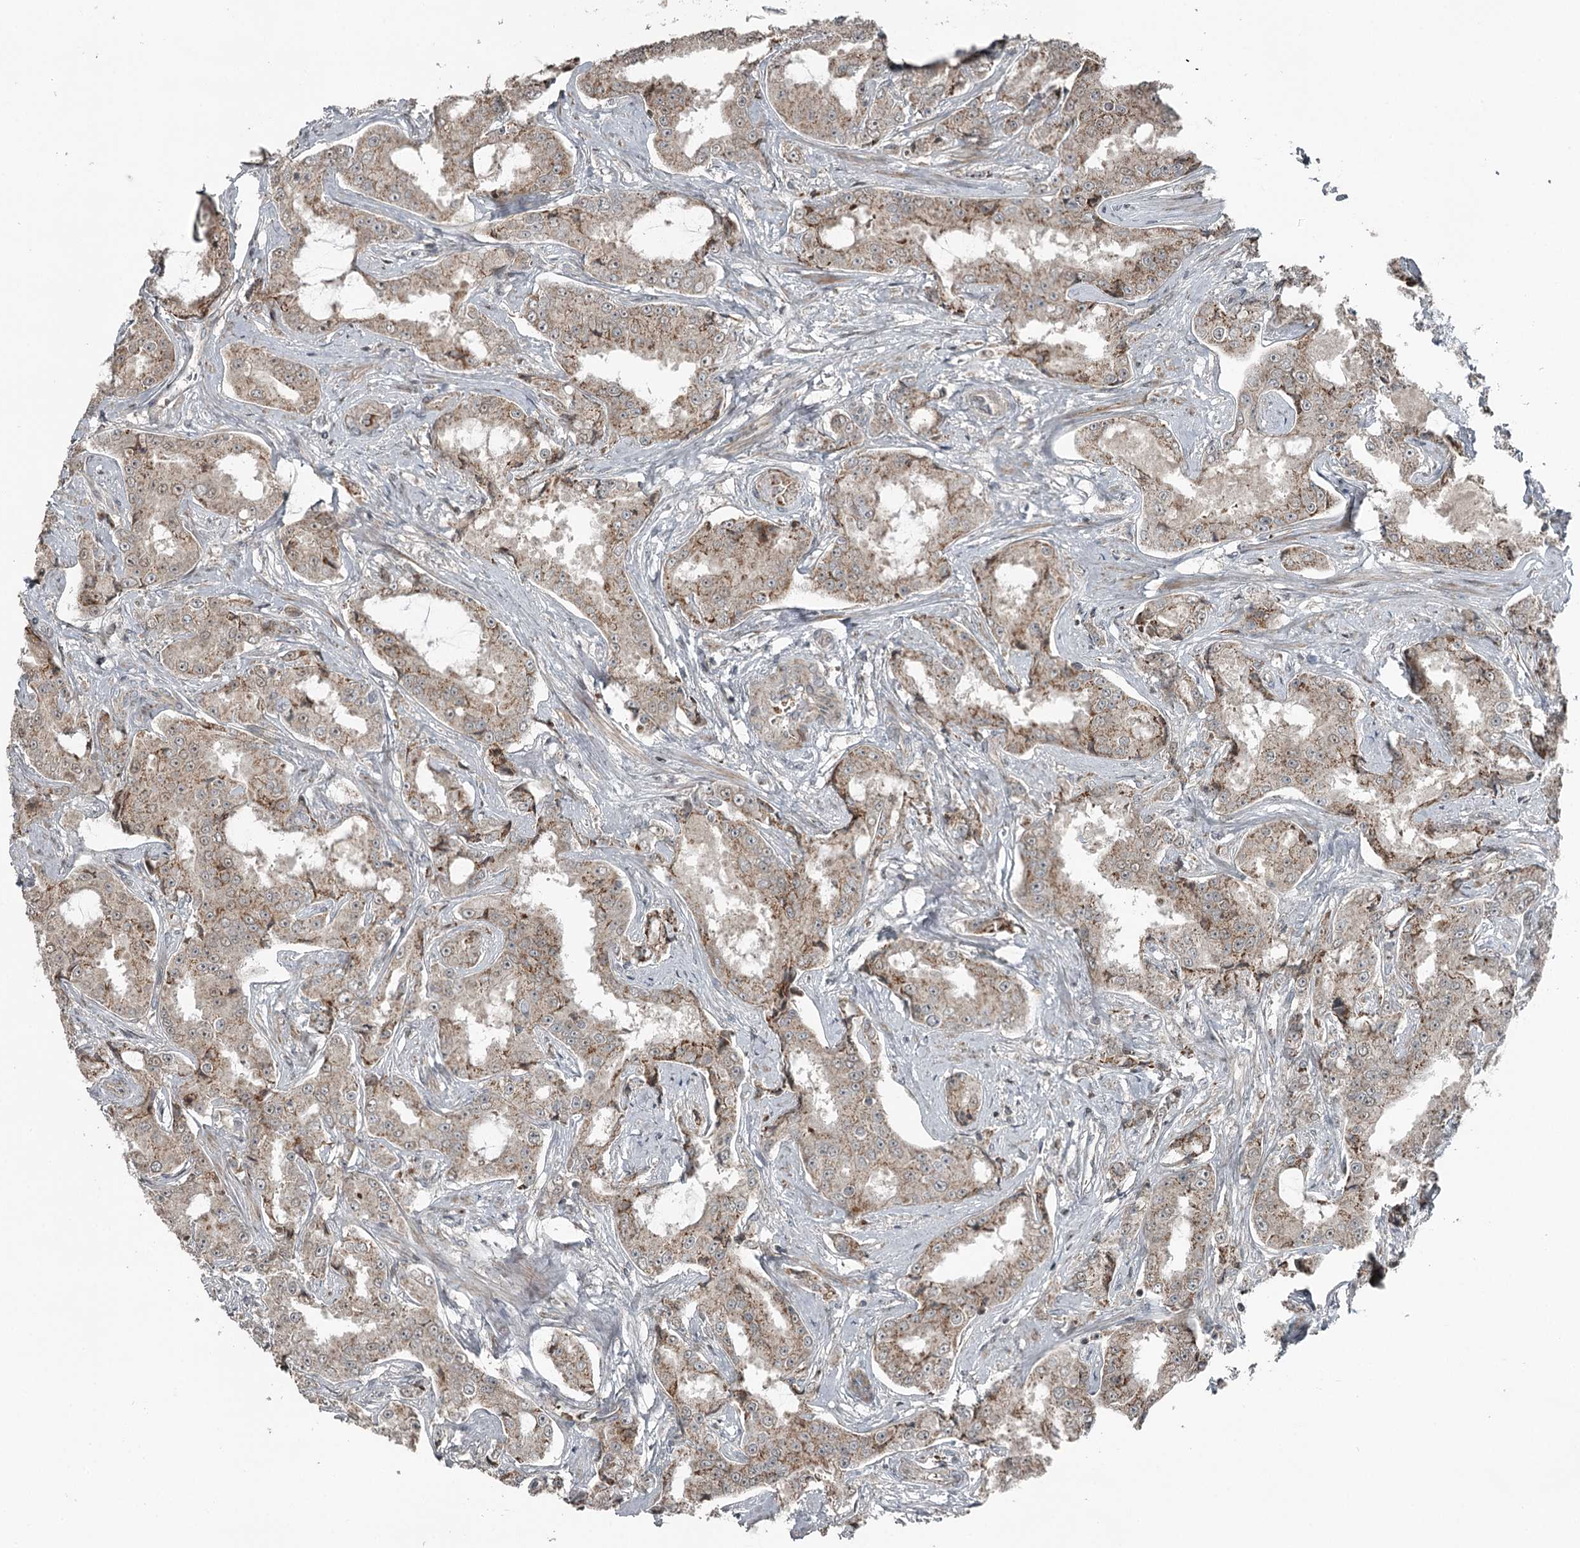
{"staining": {"intensity": "weak", "quantity": "25%-75%", "location": "cytoplasmic/membranous"}, "tissue": "prostate cancer", "cell_type": "Tumor cells", "image_type": "cancer", "snomed": [{"axis": "morphology", "description": "Adenocarcinoma, High grade"}, {"axis": "topography", "description": "Prostate"}], "caption": "Prostate cancer stained with DAB immunohistochemistry demonstrates low levels of weak cytoplasmic/membranous positivity in about 25%-75% of tumor cells.", "gene": "RASSF8", "patient": {"sex": "male", "age": 73}}